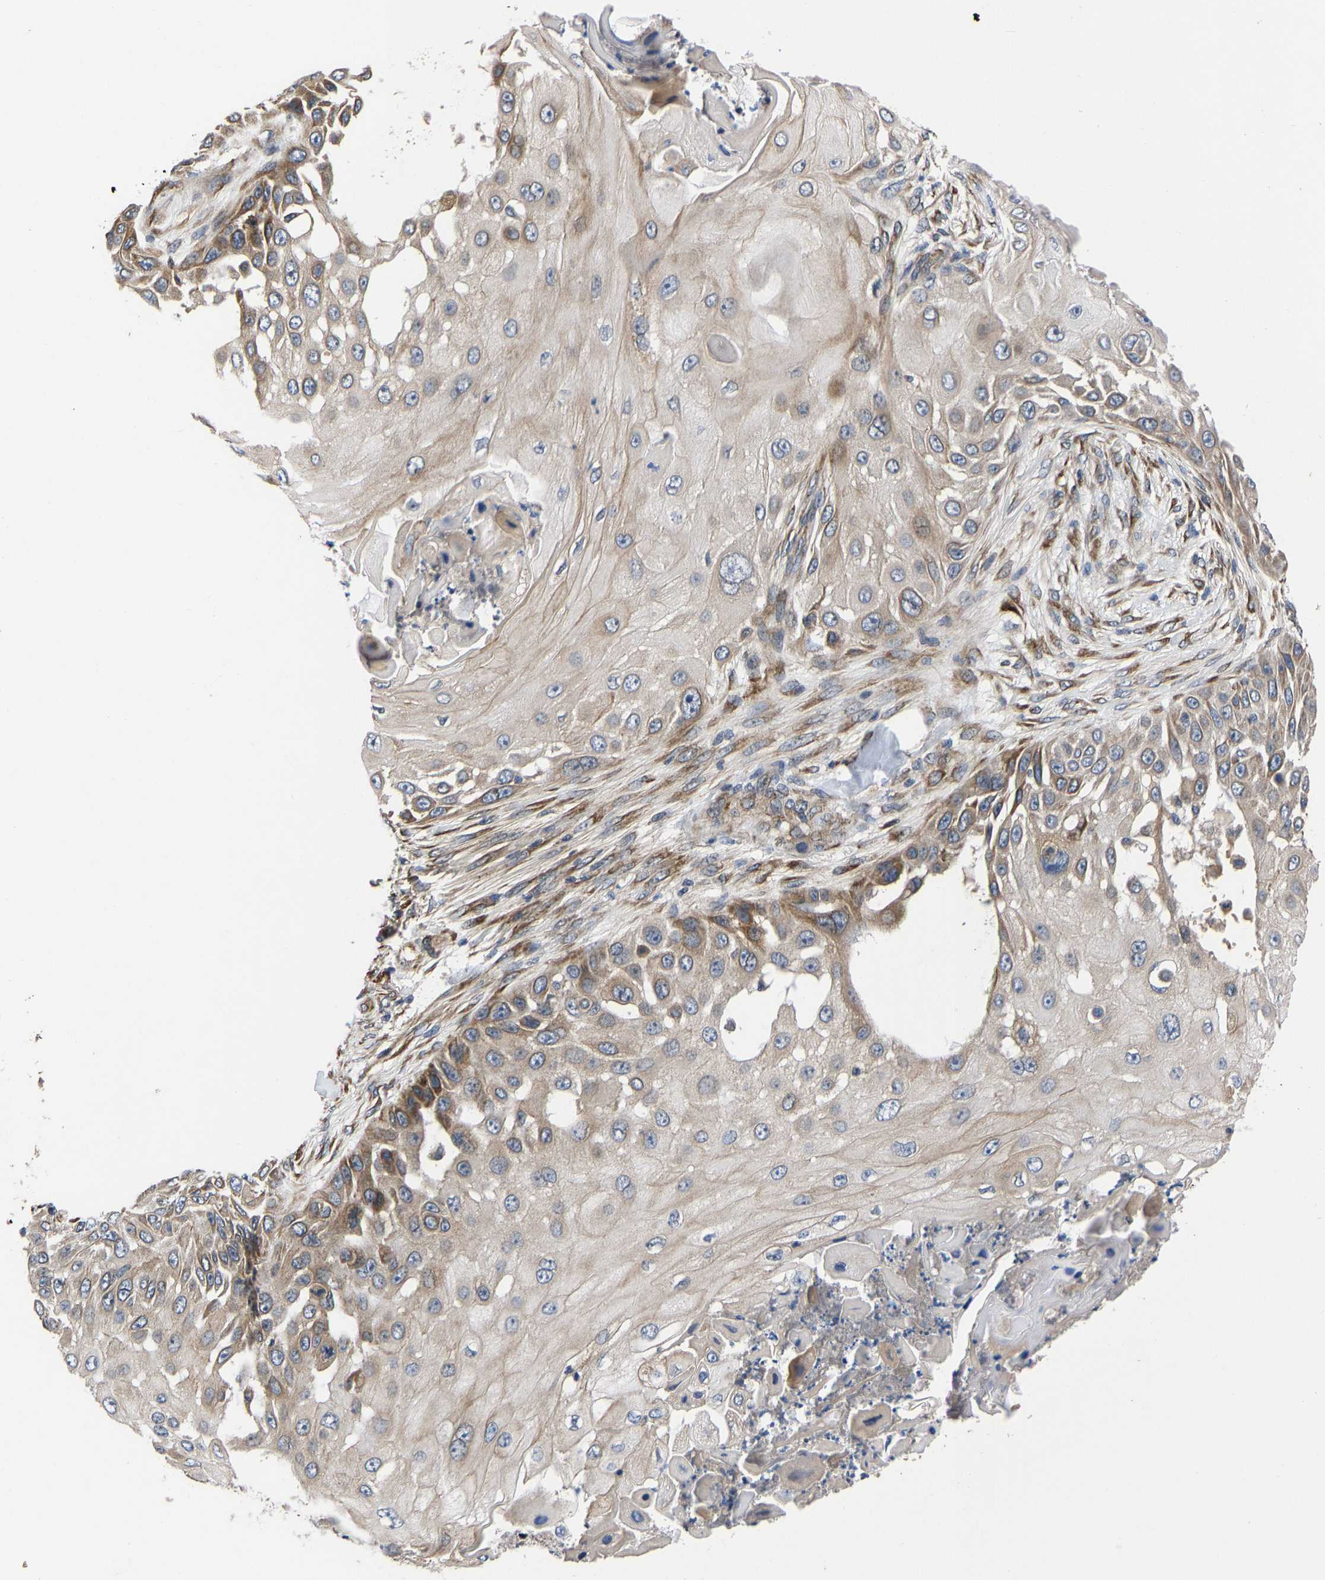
{"staining": {"intensity": "moderate", "quantity": "25%-75%", "location": "cytoplasmic/membranous"}, "tissue": "skin cancer", "cell_type": "Tumor cells", "image_type": "cancer", "snomed": [{"axis": "morphology", "description": "Squamous cell carcinoma, NOS"}, {"axis": "topography", "description": "Skin"}], "caption": "Squamous cell carcinoma (skin) stained with DAB immunohistochemistry shows medium levels of moderate cytoplasmic/membranous expression in approximately 25%-75% of tumor cells.", "gene": "FRRS1", "patient": {"sex": "female", "age": 44}}